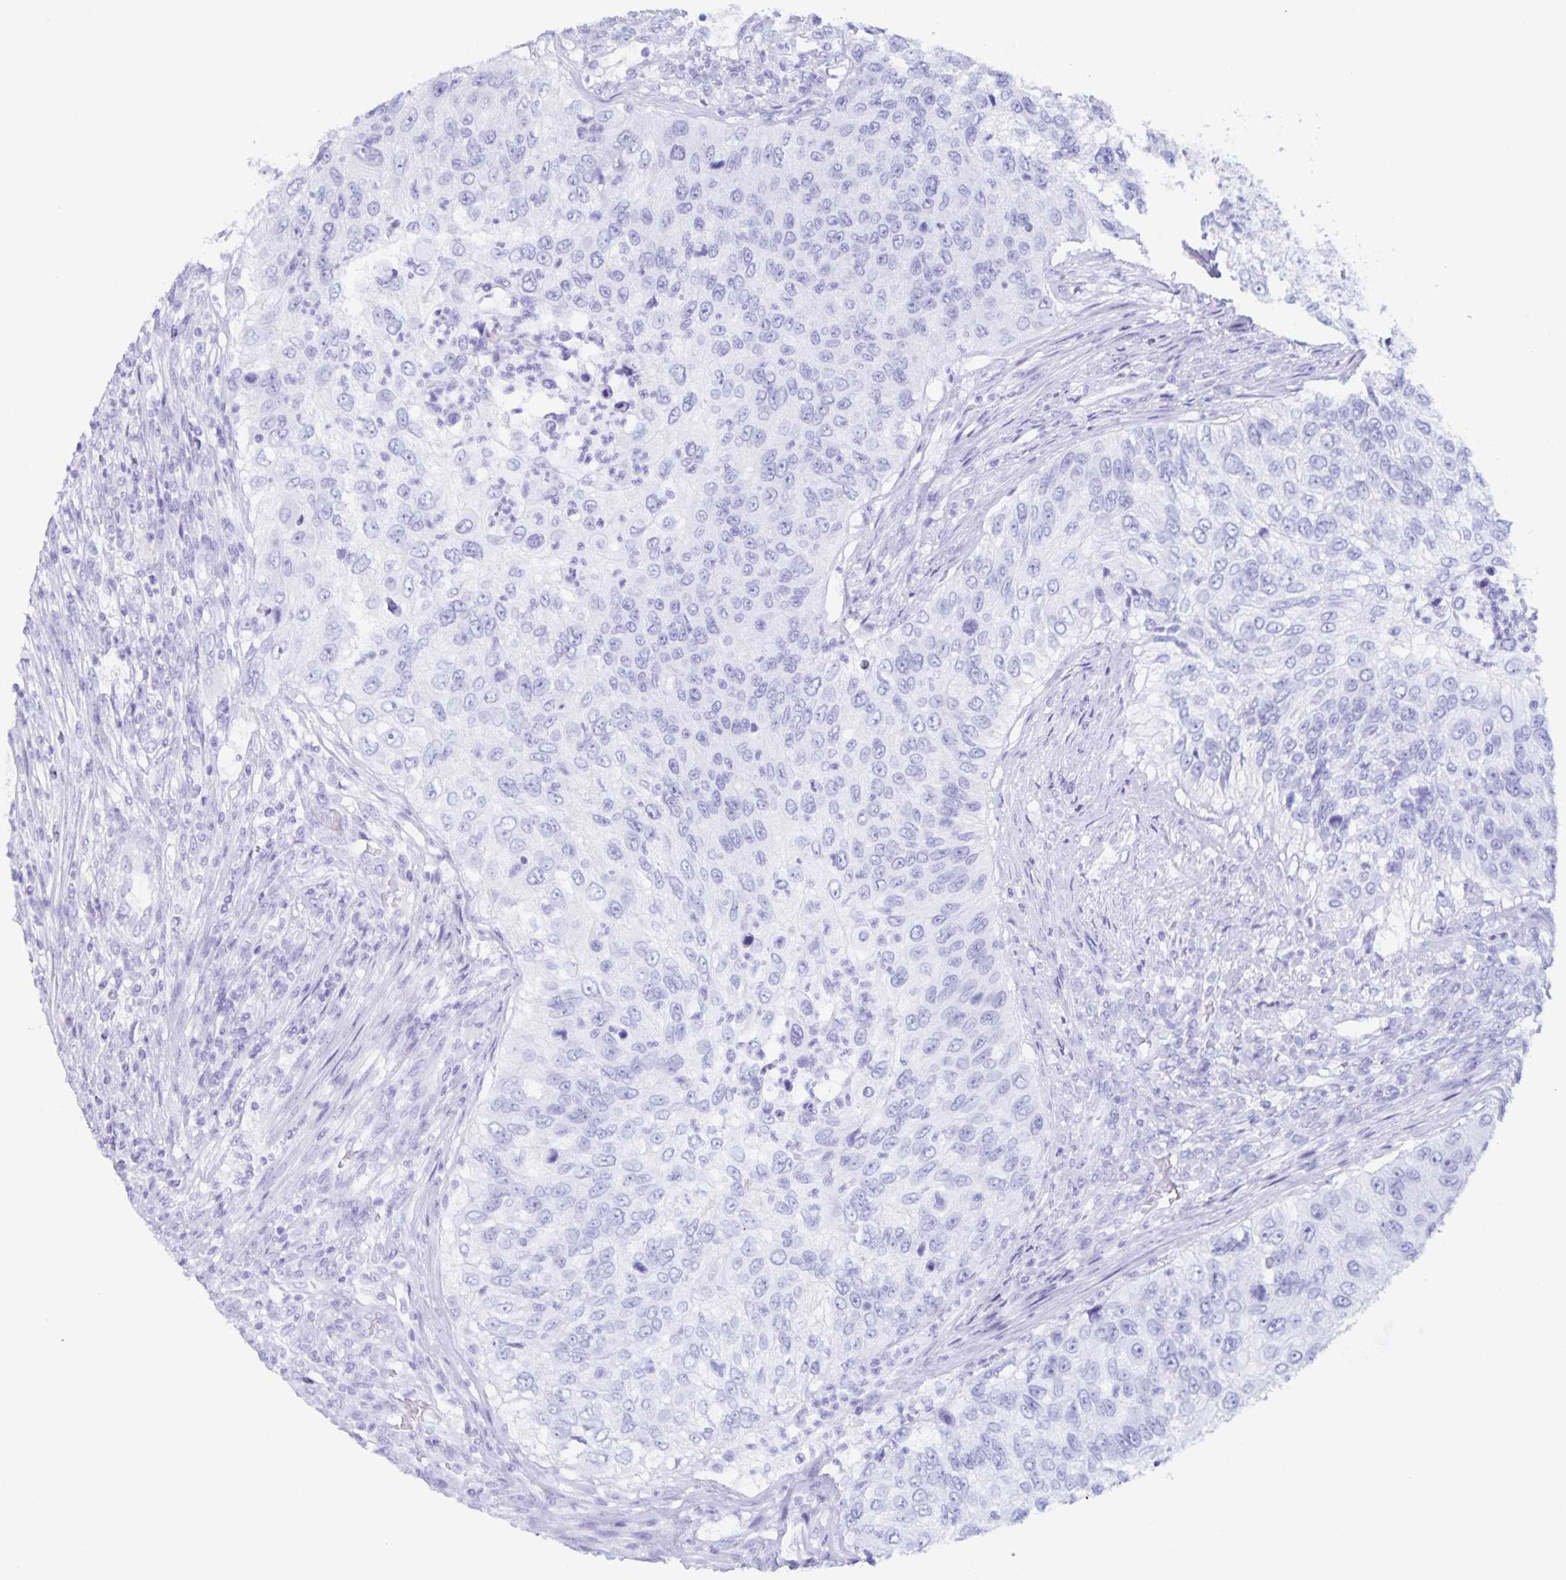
{"staining": {"intensity": "negative", "quantity": "none", "location": "none"}, "tissue": "urothelial cancer", "cell_type": "Tumor cells", "image_type": "cancer", "snomed": [{"axis": "morphology", "description": "Urothelial carcinoma, High grade"}, {"axis": "topography", "description": "Urinary bladder"}], "caption": "This is a histopathology image of immunohistochemistry staining of high-grade urothelial carcinoma, which shows no expression in tumor cells.", "gene": "RPL36A", "patient": {"sex": "female", "age": 60}}